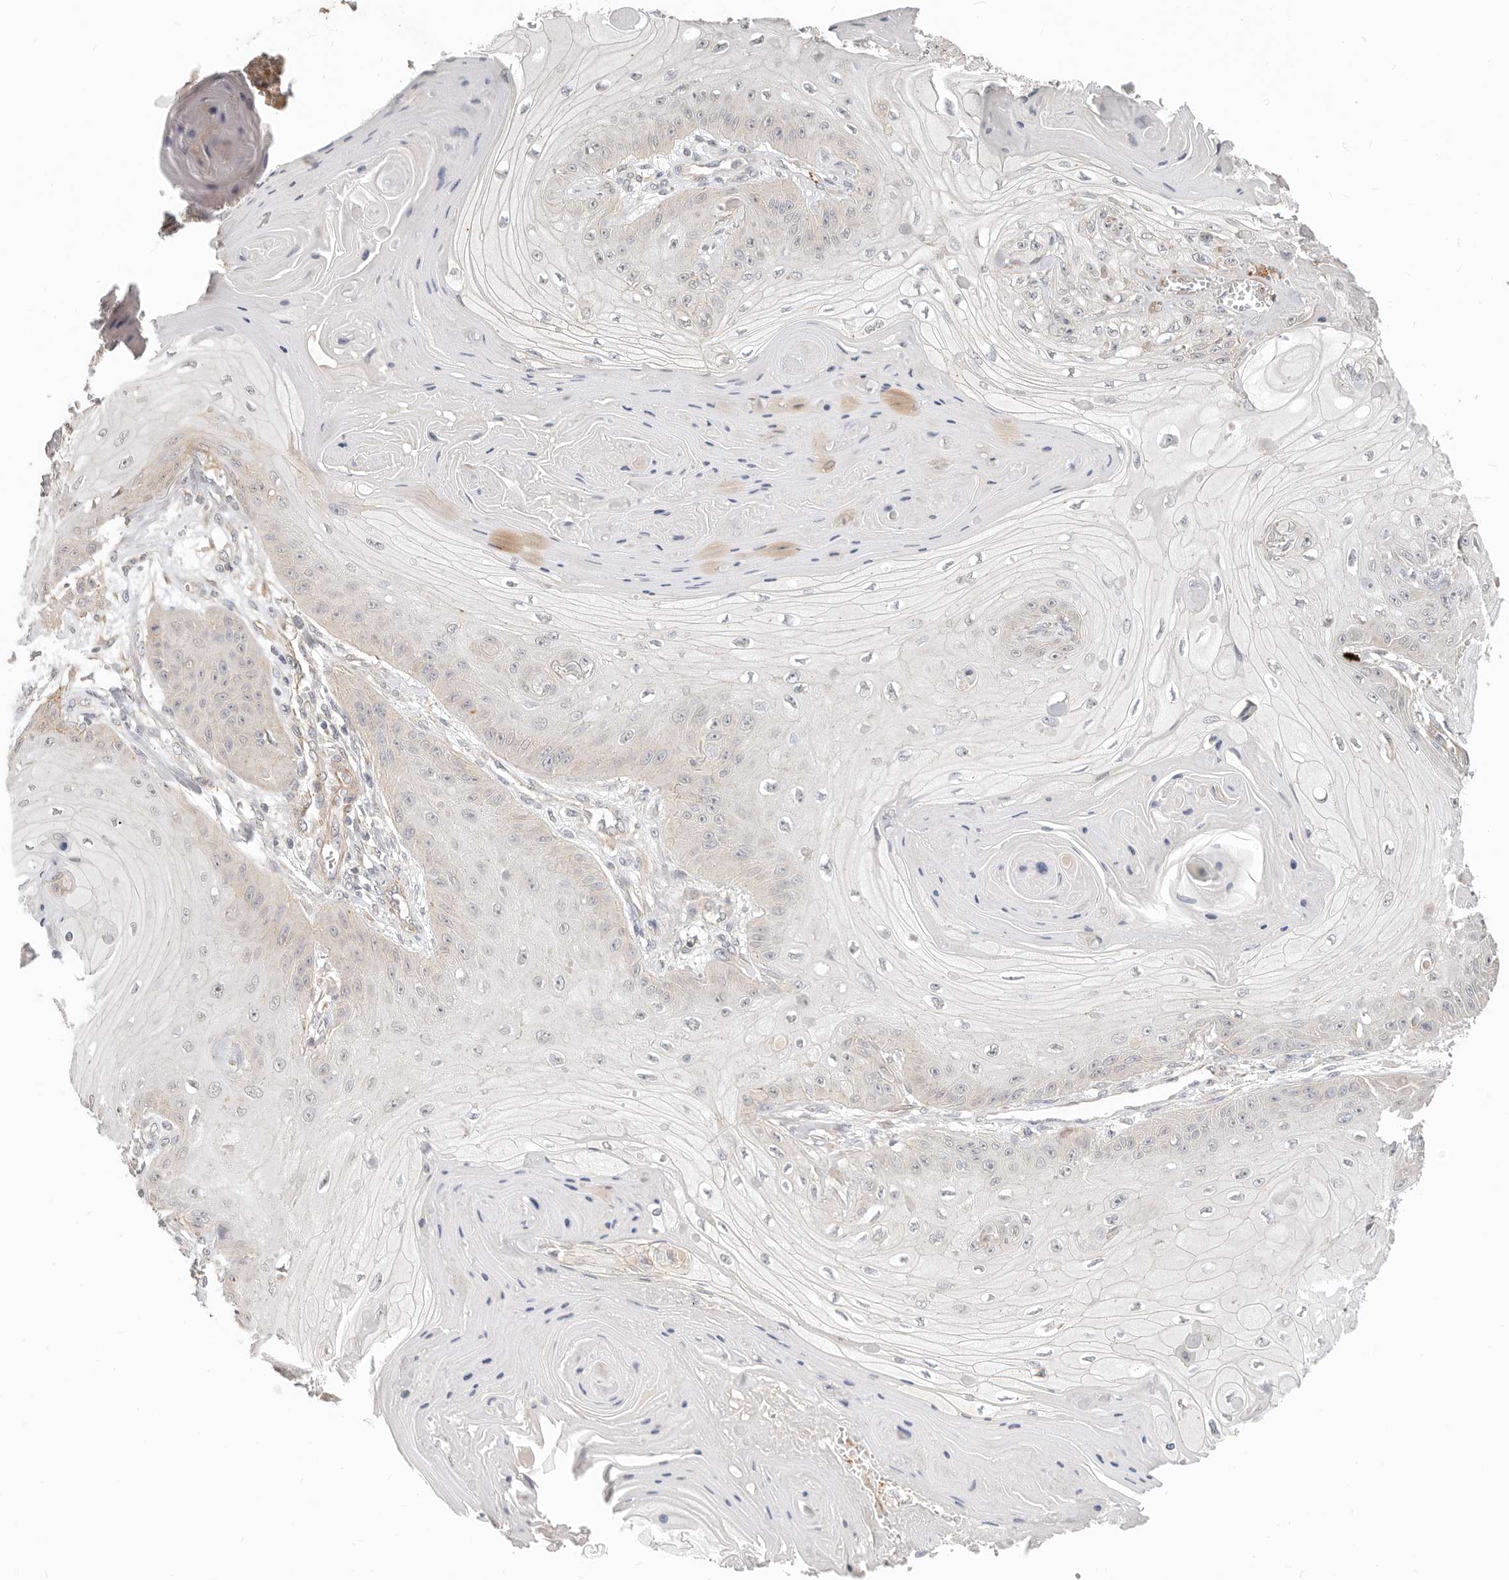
{"staining": {"intensity": "negative", "quantity": "none", "location": "none"}, "tissue": "skin cancer", "cell_type": "Tumor cells", "image_type": "cancer", "snomed": [{"axis": "morphology", "description": "Squamous cell carcinoma, NOS"}, {"axis": "topography", "description": "Skin"}], "caption": "DAB immunohistochemical staining of human skin cancer (squamous cell carcinoma) shows no significant staining in tumor cells.", "gene": "ZRANB1", "patient": {"sex": "male", "age": 74}}